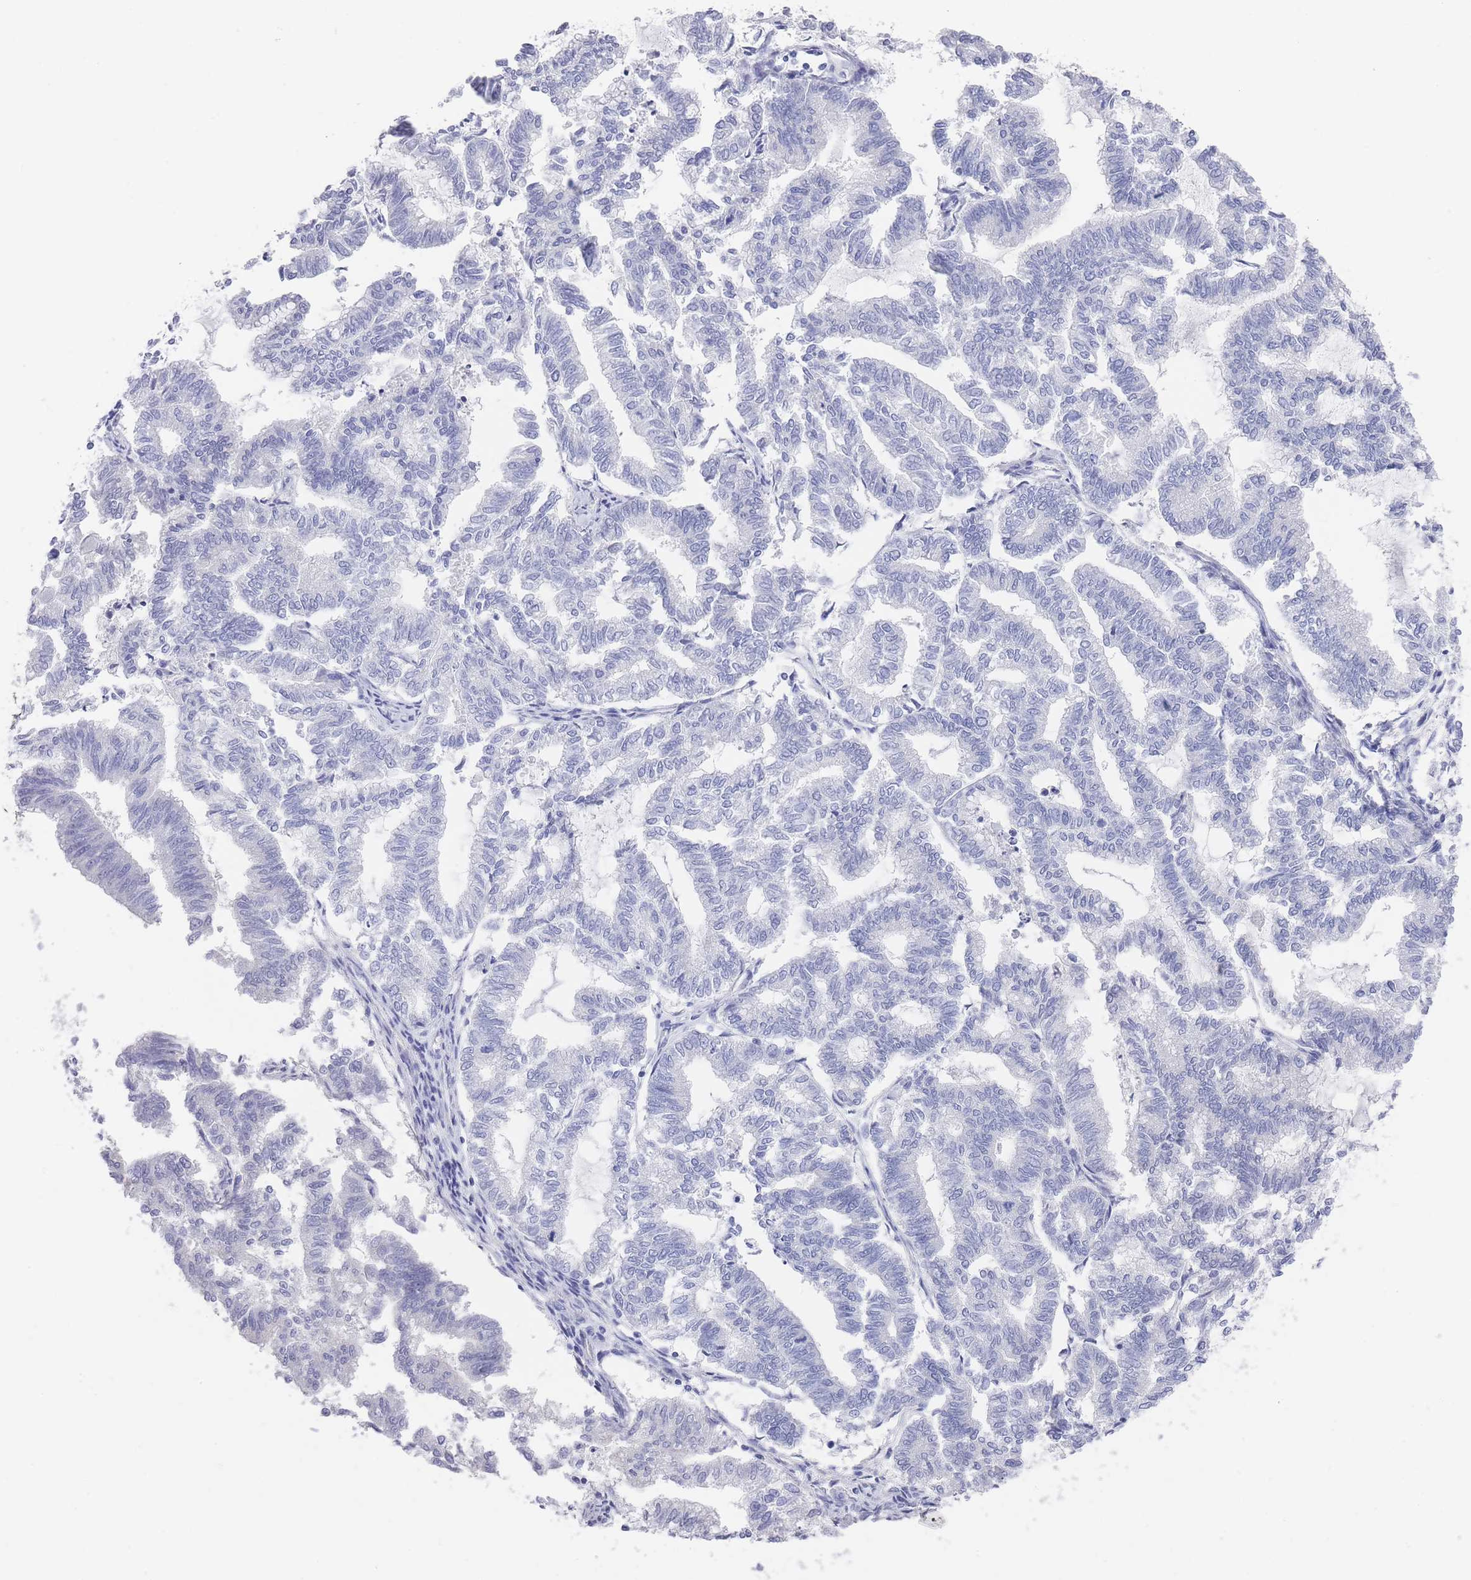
{"staining": {"intensity": "negative", "quantity": "none", "location": "none"}, "tissue": "endometrial cancer", "cell_type": "Tumor cells", "image_type": "cancer", "snomed": [{"axis": "morphology", "description": "Adenocarcinoma, NOS"}, {"axis": "topography", "description": "Endometrium"}], "caption": "An IHC photomicrograph of endometrial cancer is shown. There is no staining in tumor cells of endometrial cancer.", "gene": "RAB2B", "patient": {"sex": "female", "age": 79}}